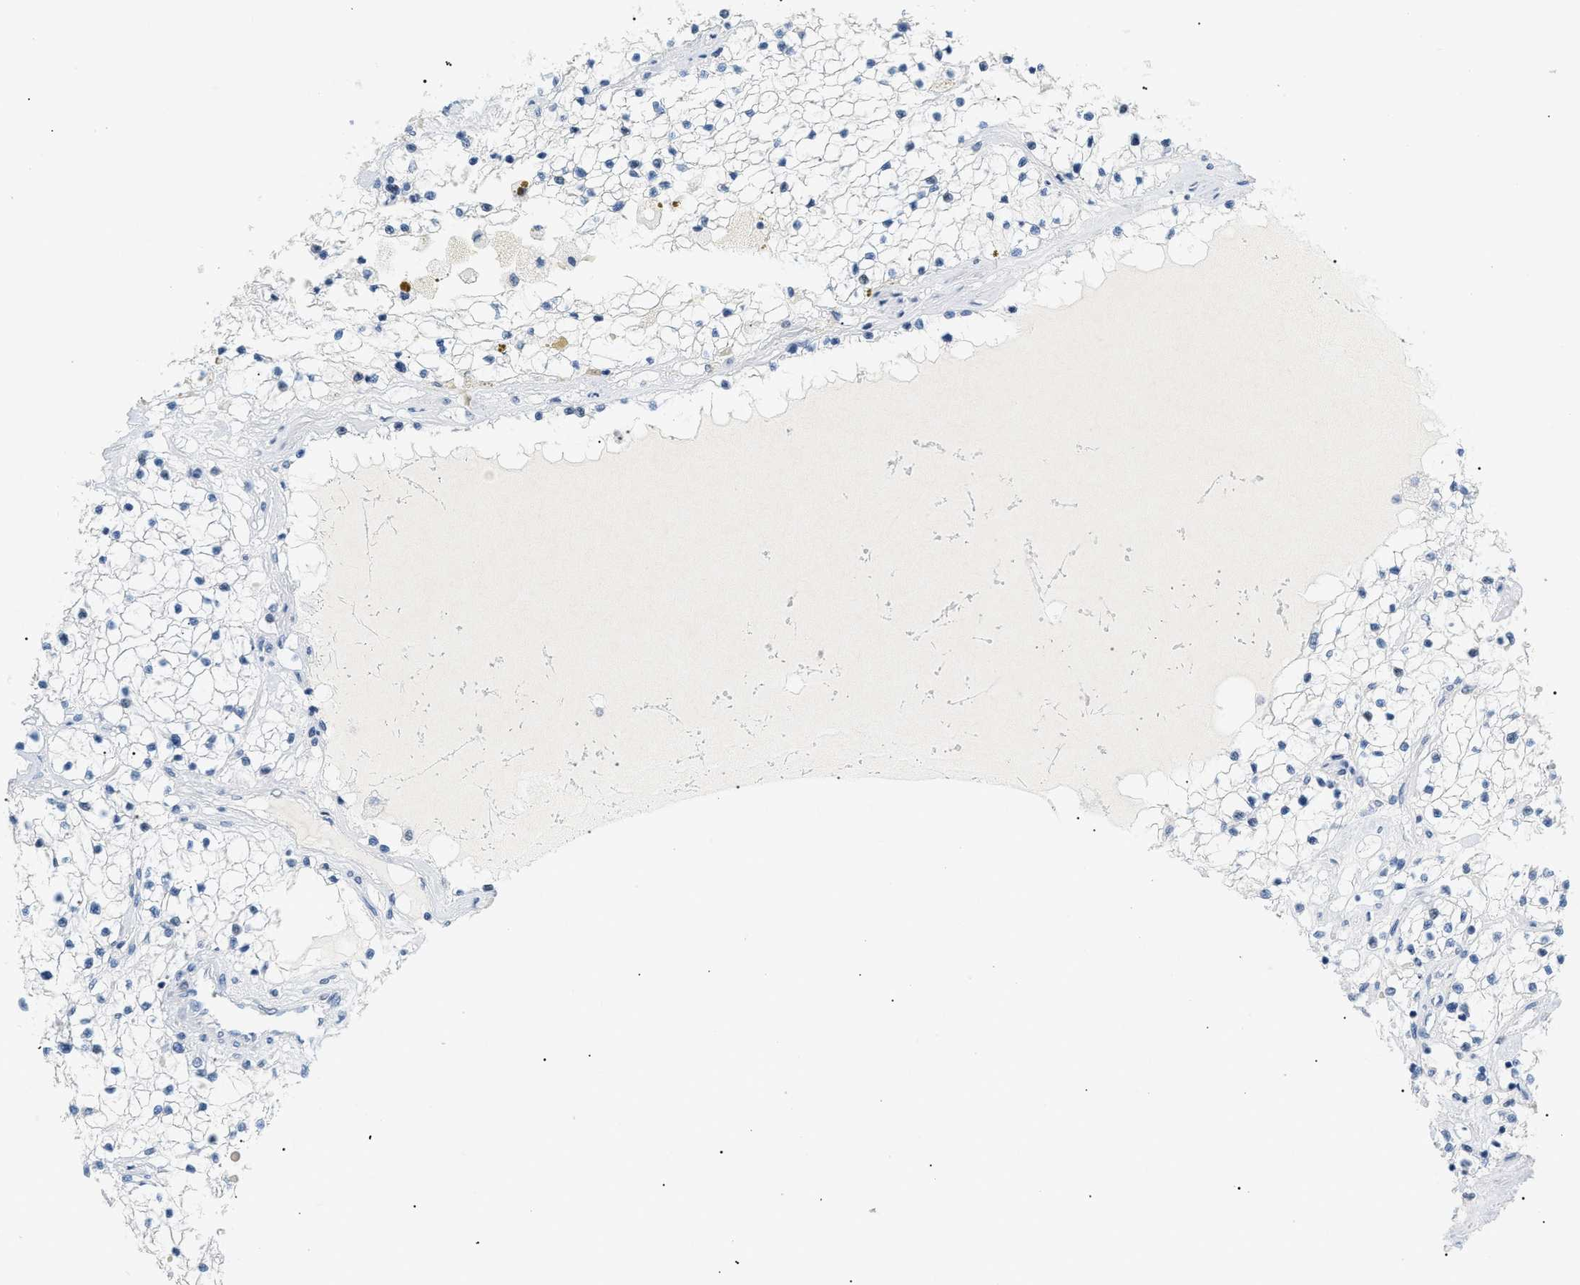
{"staining": {"intensity": "negative", "quantity": "none", "location": "none"}, "tissue": "renal cancer", "cell_type": "Tumor cells", "image_type": "cancer", "snomed": [{"axis": "morphology", "description": "Adenocarcinoma, NOS"}, {"axis": "topography", "description": "Kidney"}], "caption": "This is an immunohistochemistry photomicrograph of renal cancer. There is no expression in tumor cells.", "gene": "MCM7", "patient": {"sex": "male", "age": 68}}